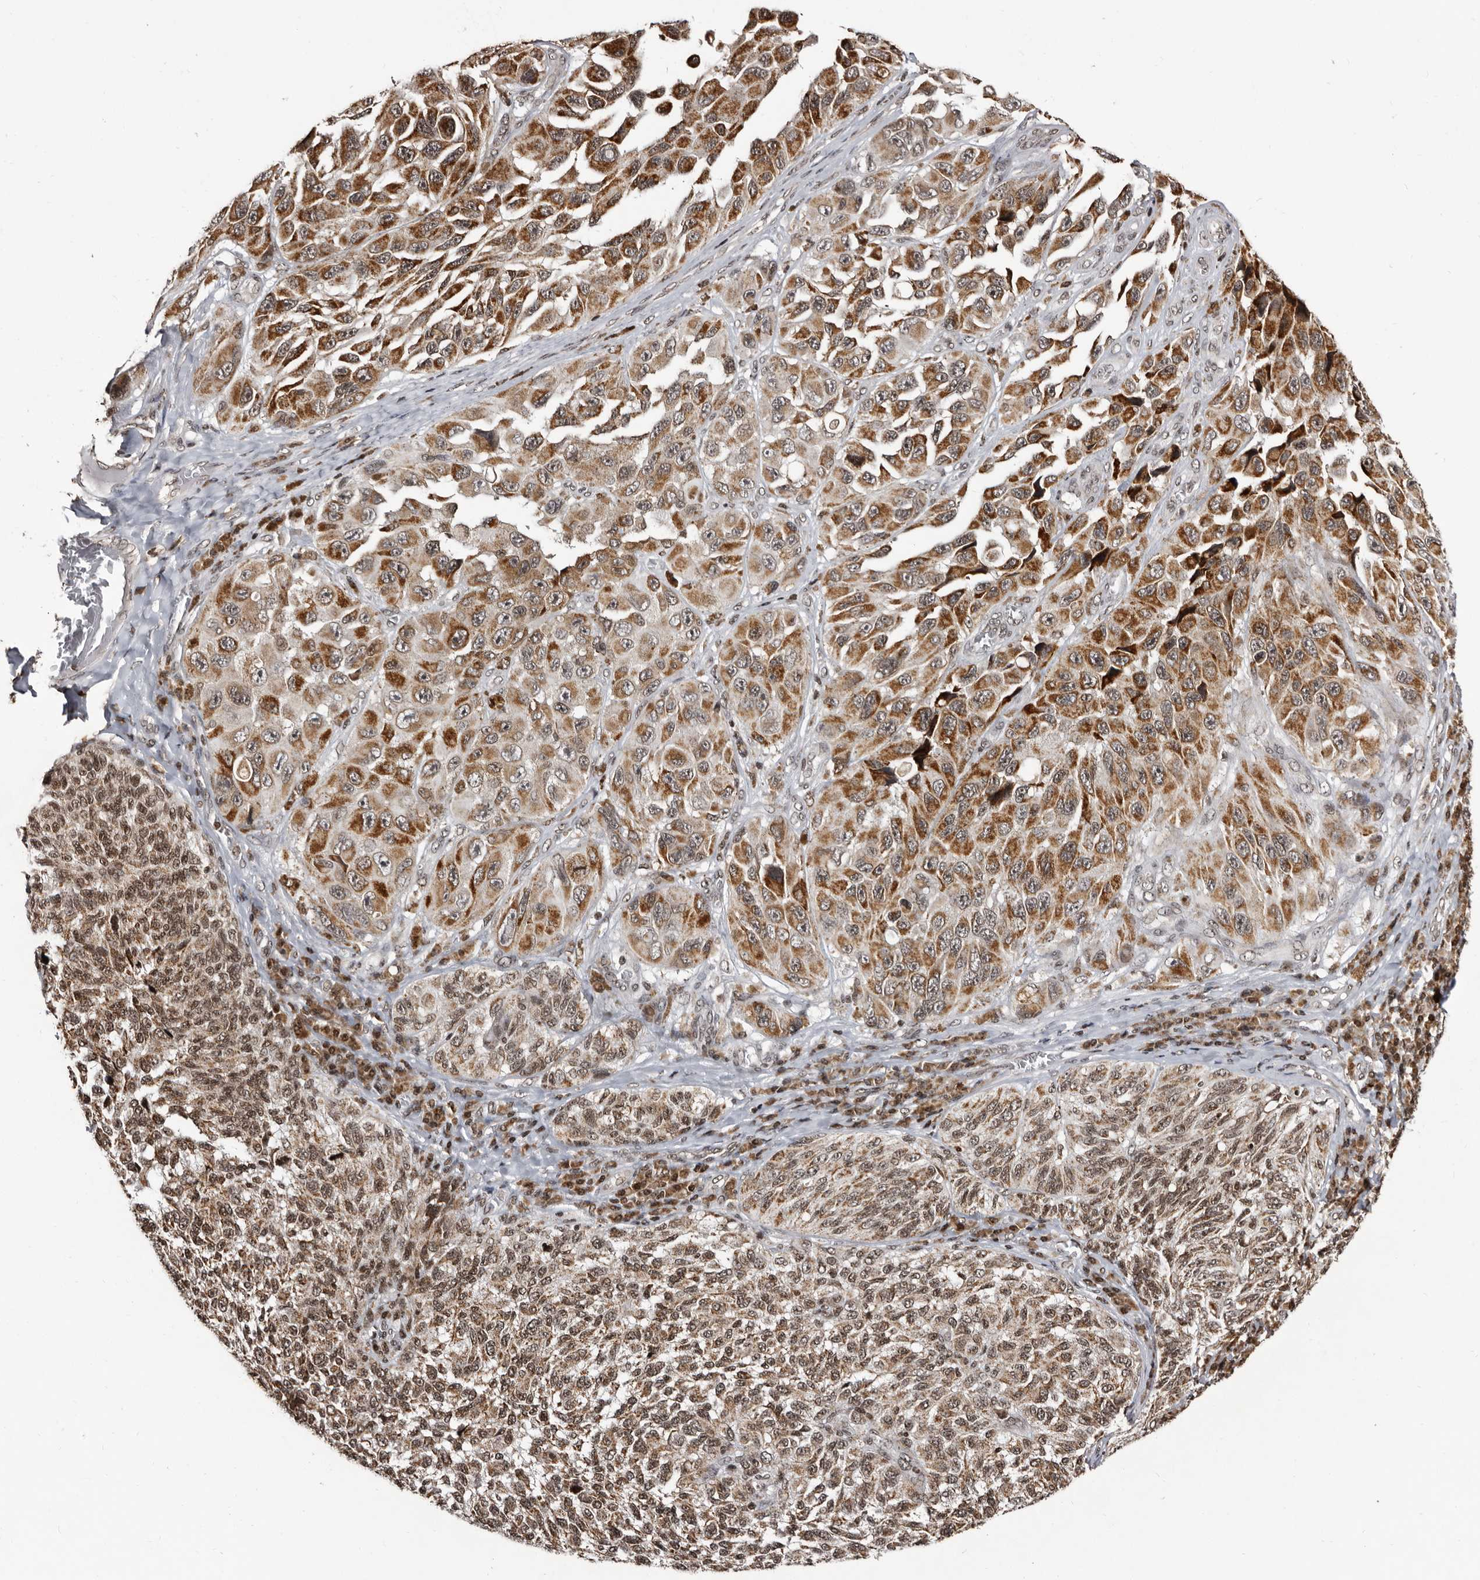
{"staining": {"intensity": "moderate", "quantity": ">75%", "location": "cytoplasmic/membranous,nuclear"}, "tissue": "melanoma", "cell_type": "Tumor cells", "image_type": "cancer", "snomed": [{"axis": "morphology", "description": "Malignant melanoma, NOS"}, {"axis": "topography", "description": "Skin"}], "caption": "Moderate cytoplasmic/membranous and nuclear protein staining is appreciated in about >75% of tumor cells in malignant melanoma.", "gene": "THUMPD1", "patient": {"sex": "female", "age": 73}}